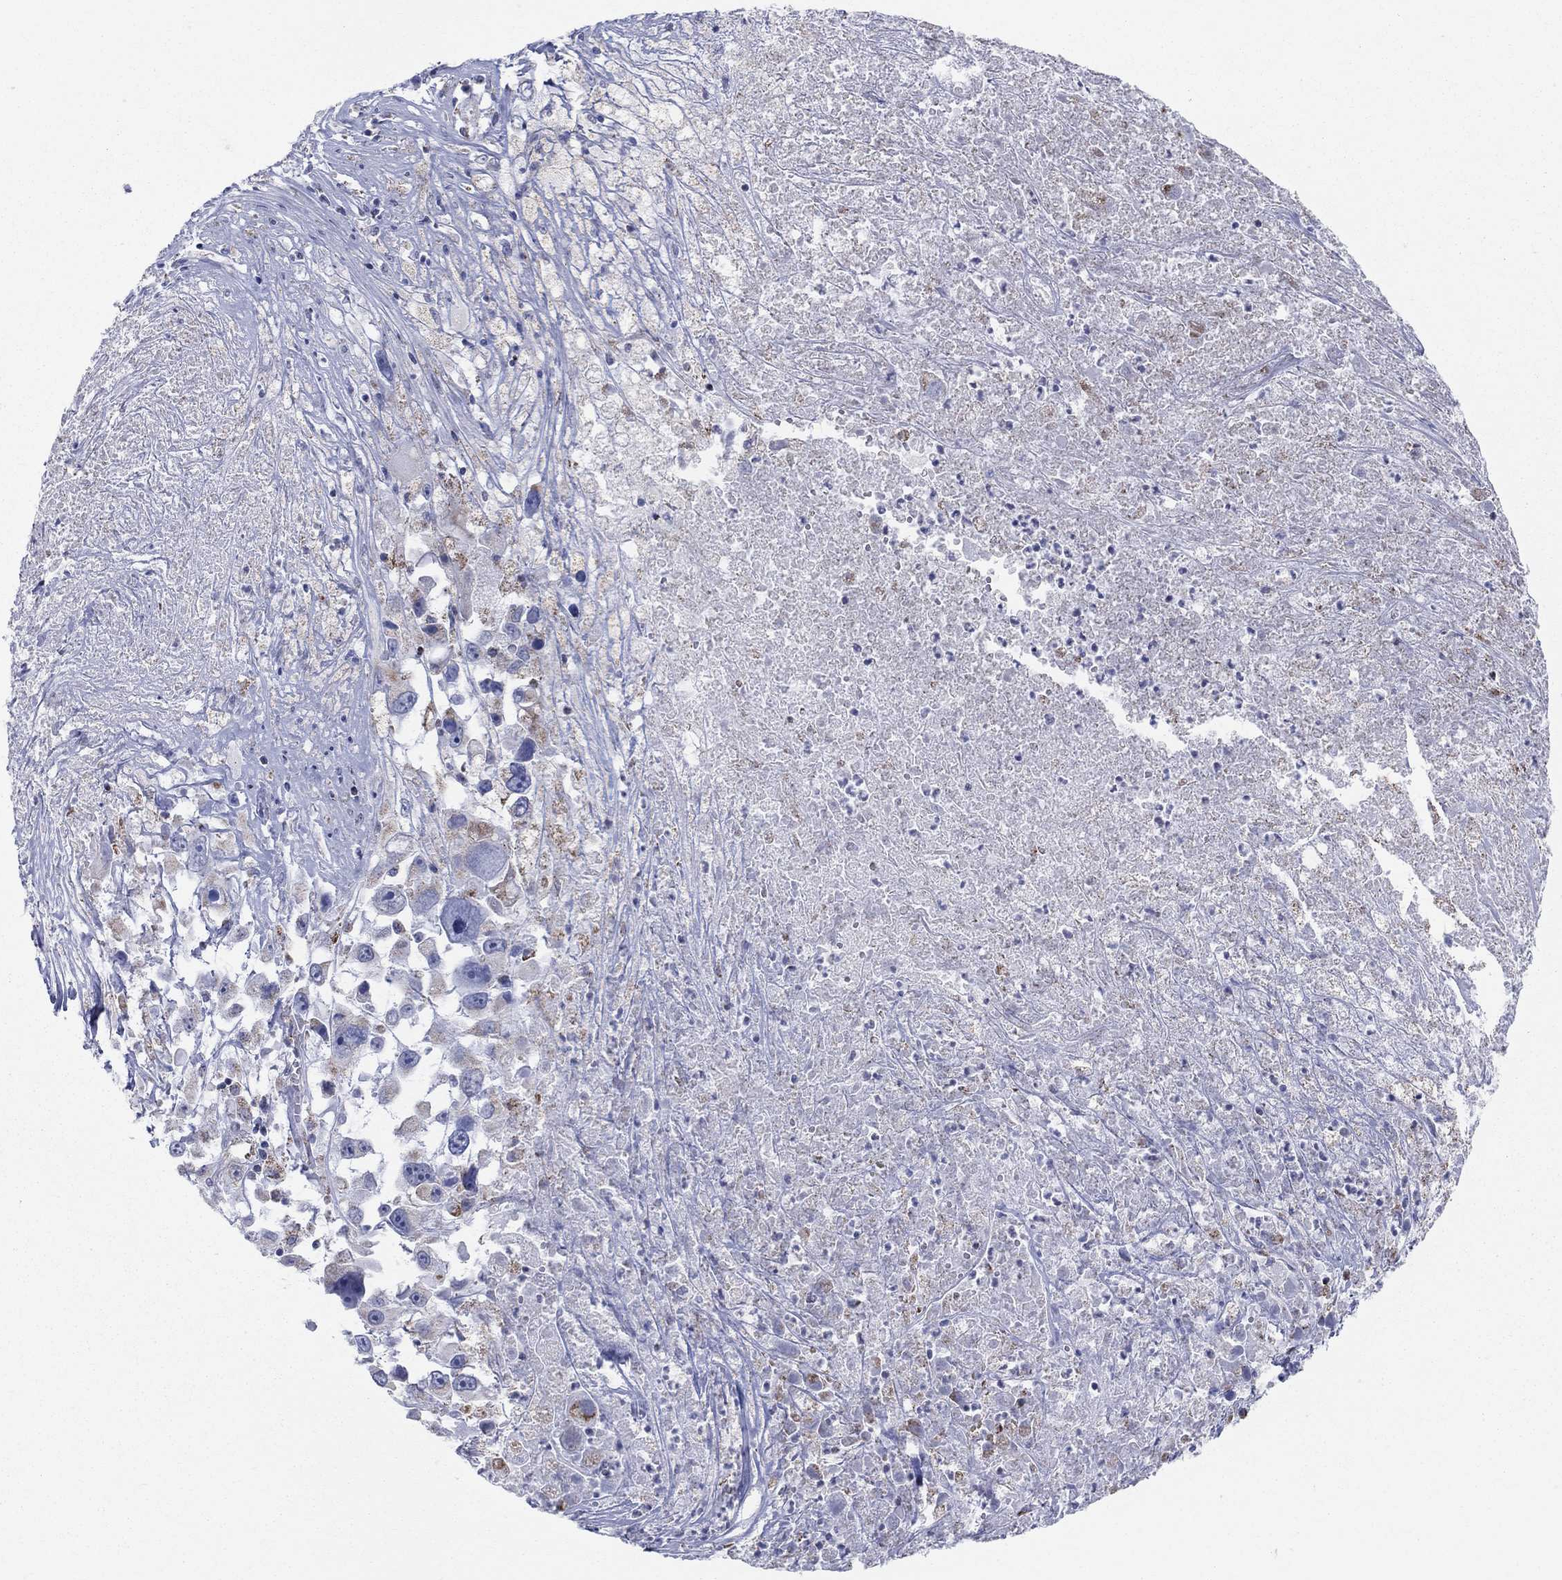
{"staining": {"intensity": "moderate", "quantity": "<25%", "location": "cytoplasmic/membranous"}, "tissue": "melanoma", "cell_type": "Tumor cells", "image_type": "cancer", "snomed": [{"axis": "morphology", "description": "Malignant melanoma, Metastatic site"}, {"axis": "topography", "description": "Lymph node"}], "caption": "Immunohistochemistry (IHC) (DAB) staining of human malignant melanoma (metastatic site) demonstrates moderate cytoplasmic/membranous protein staining in about <25% of tumor cells.", "gene": "KISS1R", "patient": {"sex": "male", "age": 50}}